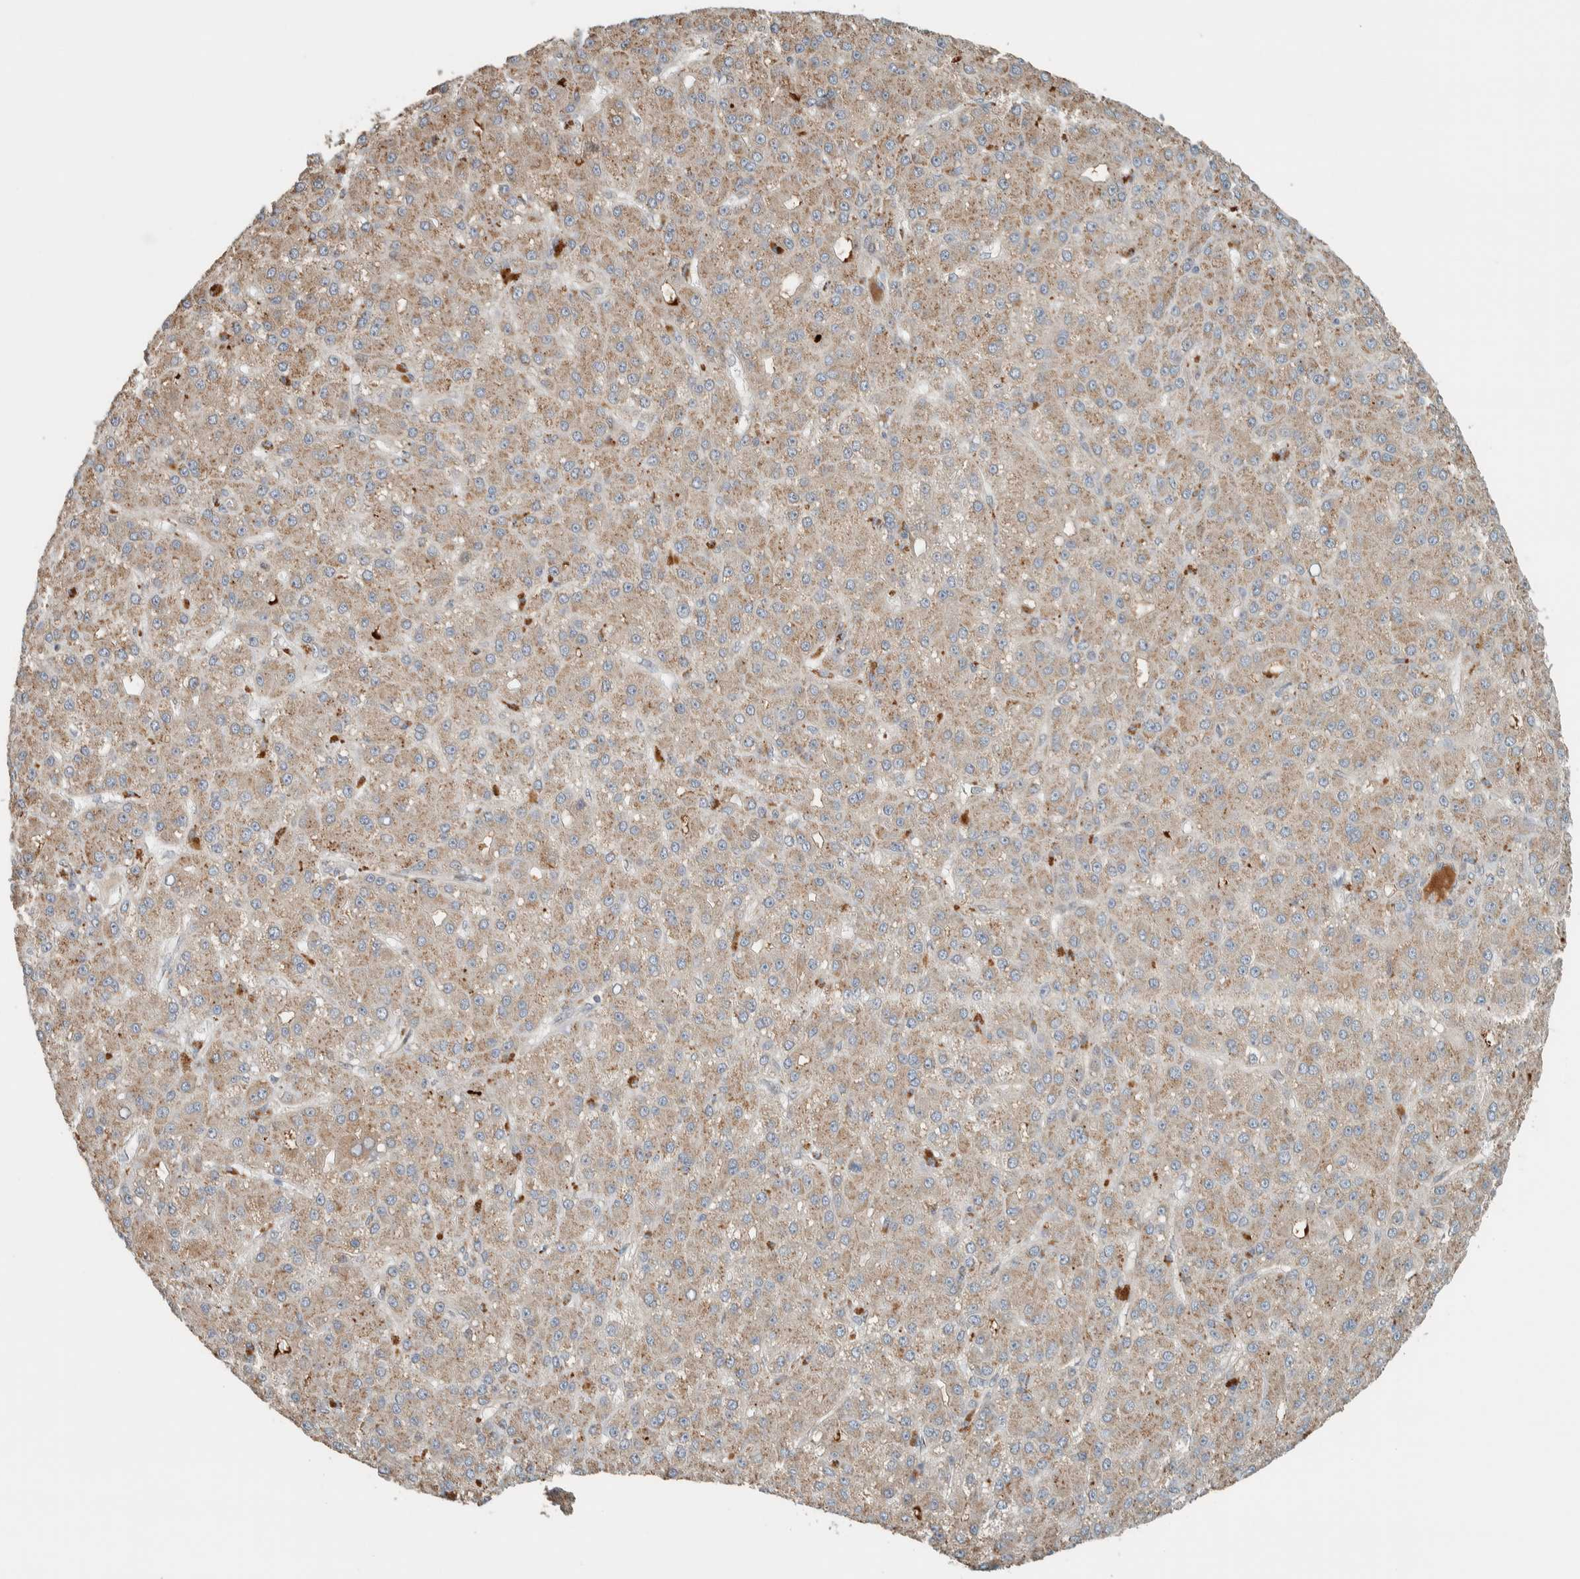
{"staining": {"intensity": "weak", "quantity": ">75%", "location": "cytoplasmic/membranous"}, "tissue": "liver cancer", "cell_type": "Tumor cells", "image_type": "cancer", "snomed": [{"axis": "morphology", "description": "Carcinoma, Hepatocellular, NOS"}, {"axis": "topography", "description": "Liver"}], "caption": "Brown immunohistochemical staining in human hepatocellular carcinoma (liver) exhibits weak cytoplasmic/membranous expression in approximately >75% of tumor cells.", "gene": "NBR1", "patient": {"sex": "male", "age": 67}}